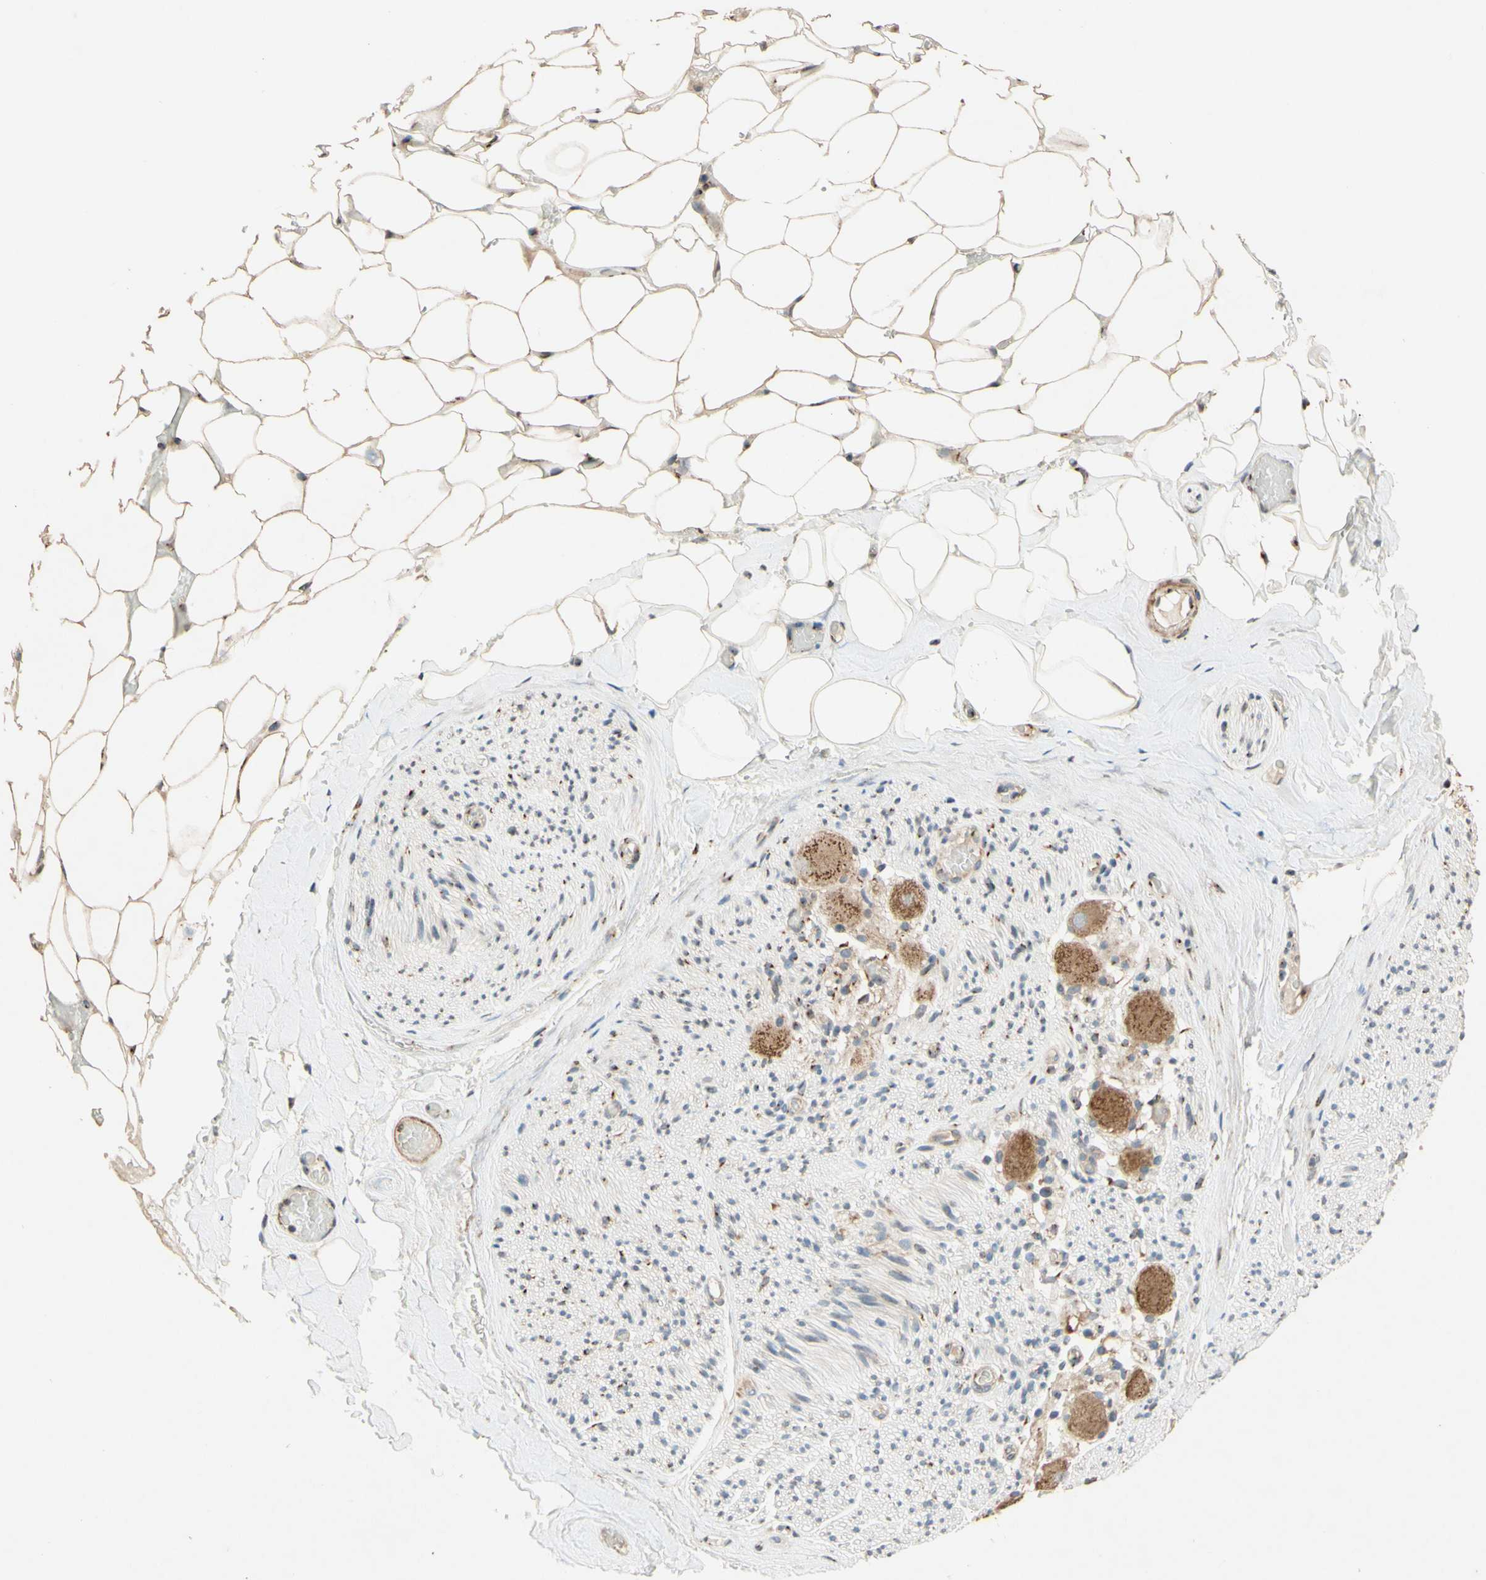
{"staining": {"intensity": "weak", "quantity": ">75%", "location": "cytoplasmic/membranous"}, "tissue": "adipose tissue", "cell_type": "Adipocytes", "image_type": "normal", "snomed": [{"axis": "morphology", "description": "Normal tissue, NOS"}, {"axis": "topography", "description": "Peripheral nerve tissue"}], "caption": "This image reveals immunohistochemistry (IHC) staining of benign human adipose tissue, with low weak cytoplasmic/membranous positivity in approximately >75% of adipocytes.", "gene": "PTPRU", "patient": {"sex": "male", "age": 70}}